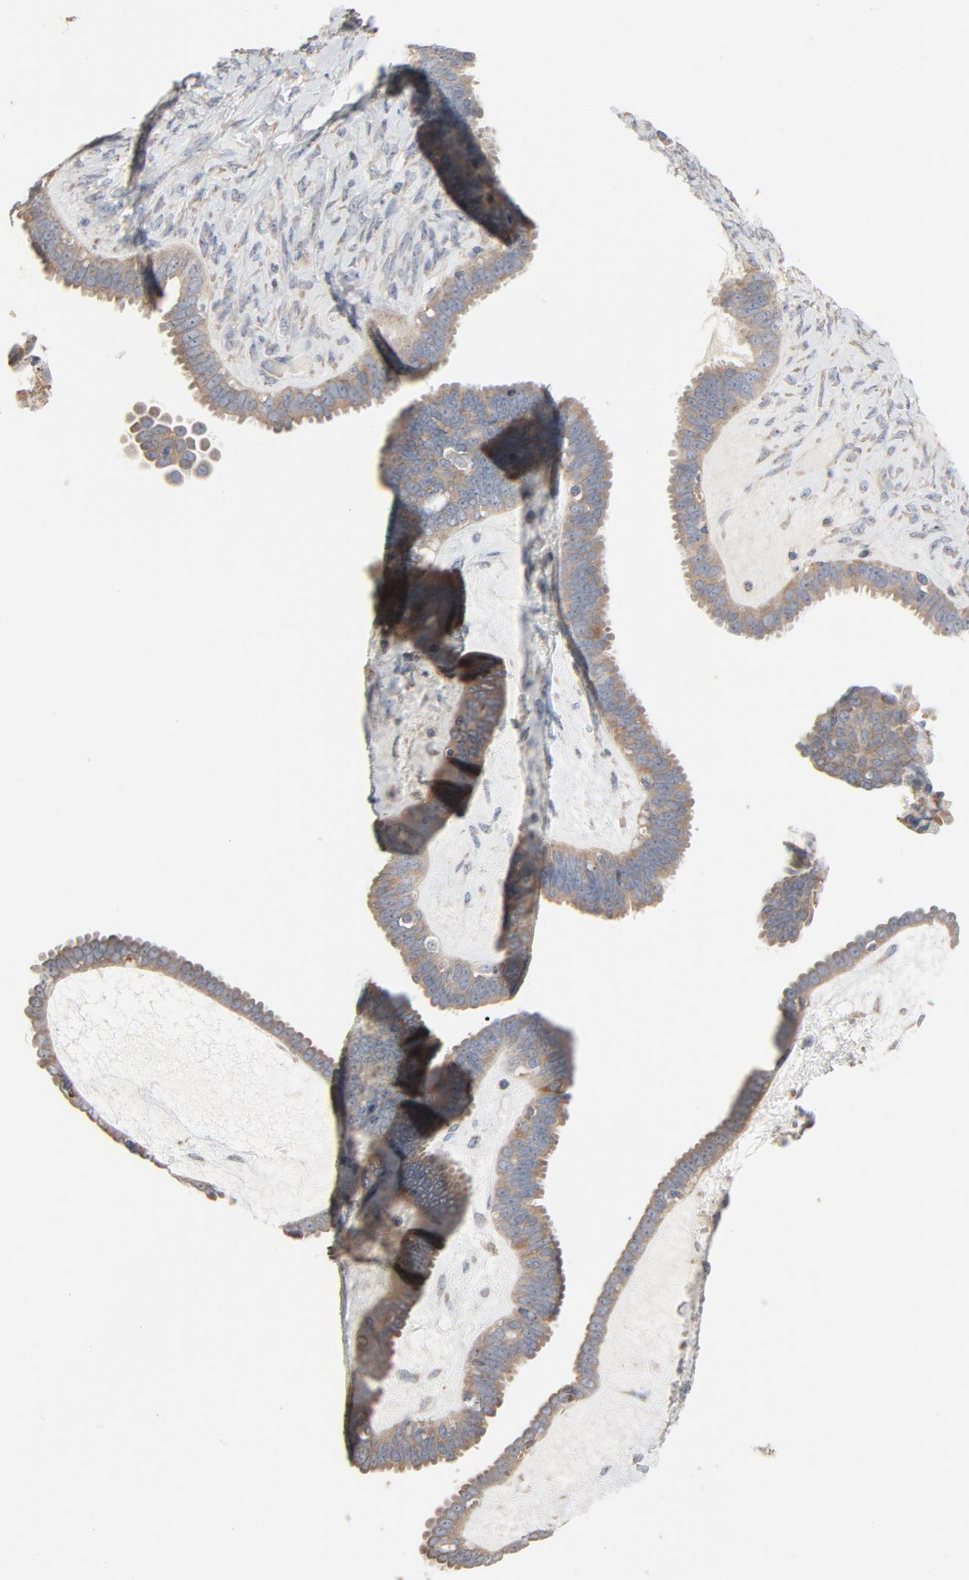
{"staining": {"intensity": "moderate", "quantity": ">75%", "location": "cytoplasmic/membranous"}, "tissue": "ovarian cancer", "cell_type": "Tumor cells", "image_type": "cancer", "snomed": [{"axis": "morphology", "description": "Cystadenocarcinoma, serous, NOS"}, {"axis": "topography", "description": "Ovary"}], "caption": "Moderate cytoplasmic/membranous expression for a protein is seen in about >75% of tumor cells of serous cystadenocarcinoma (ovarian) using immunohistochemistry (IHC).", "gene": "TLR4", "patient": {"sex": "female", "age": 71}}